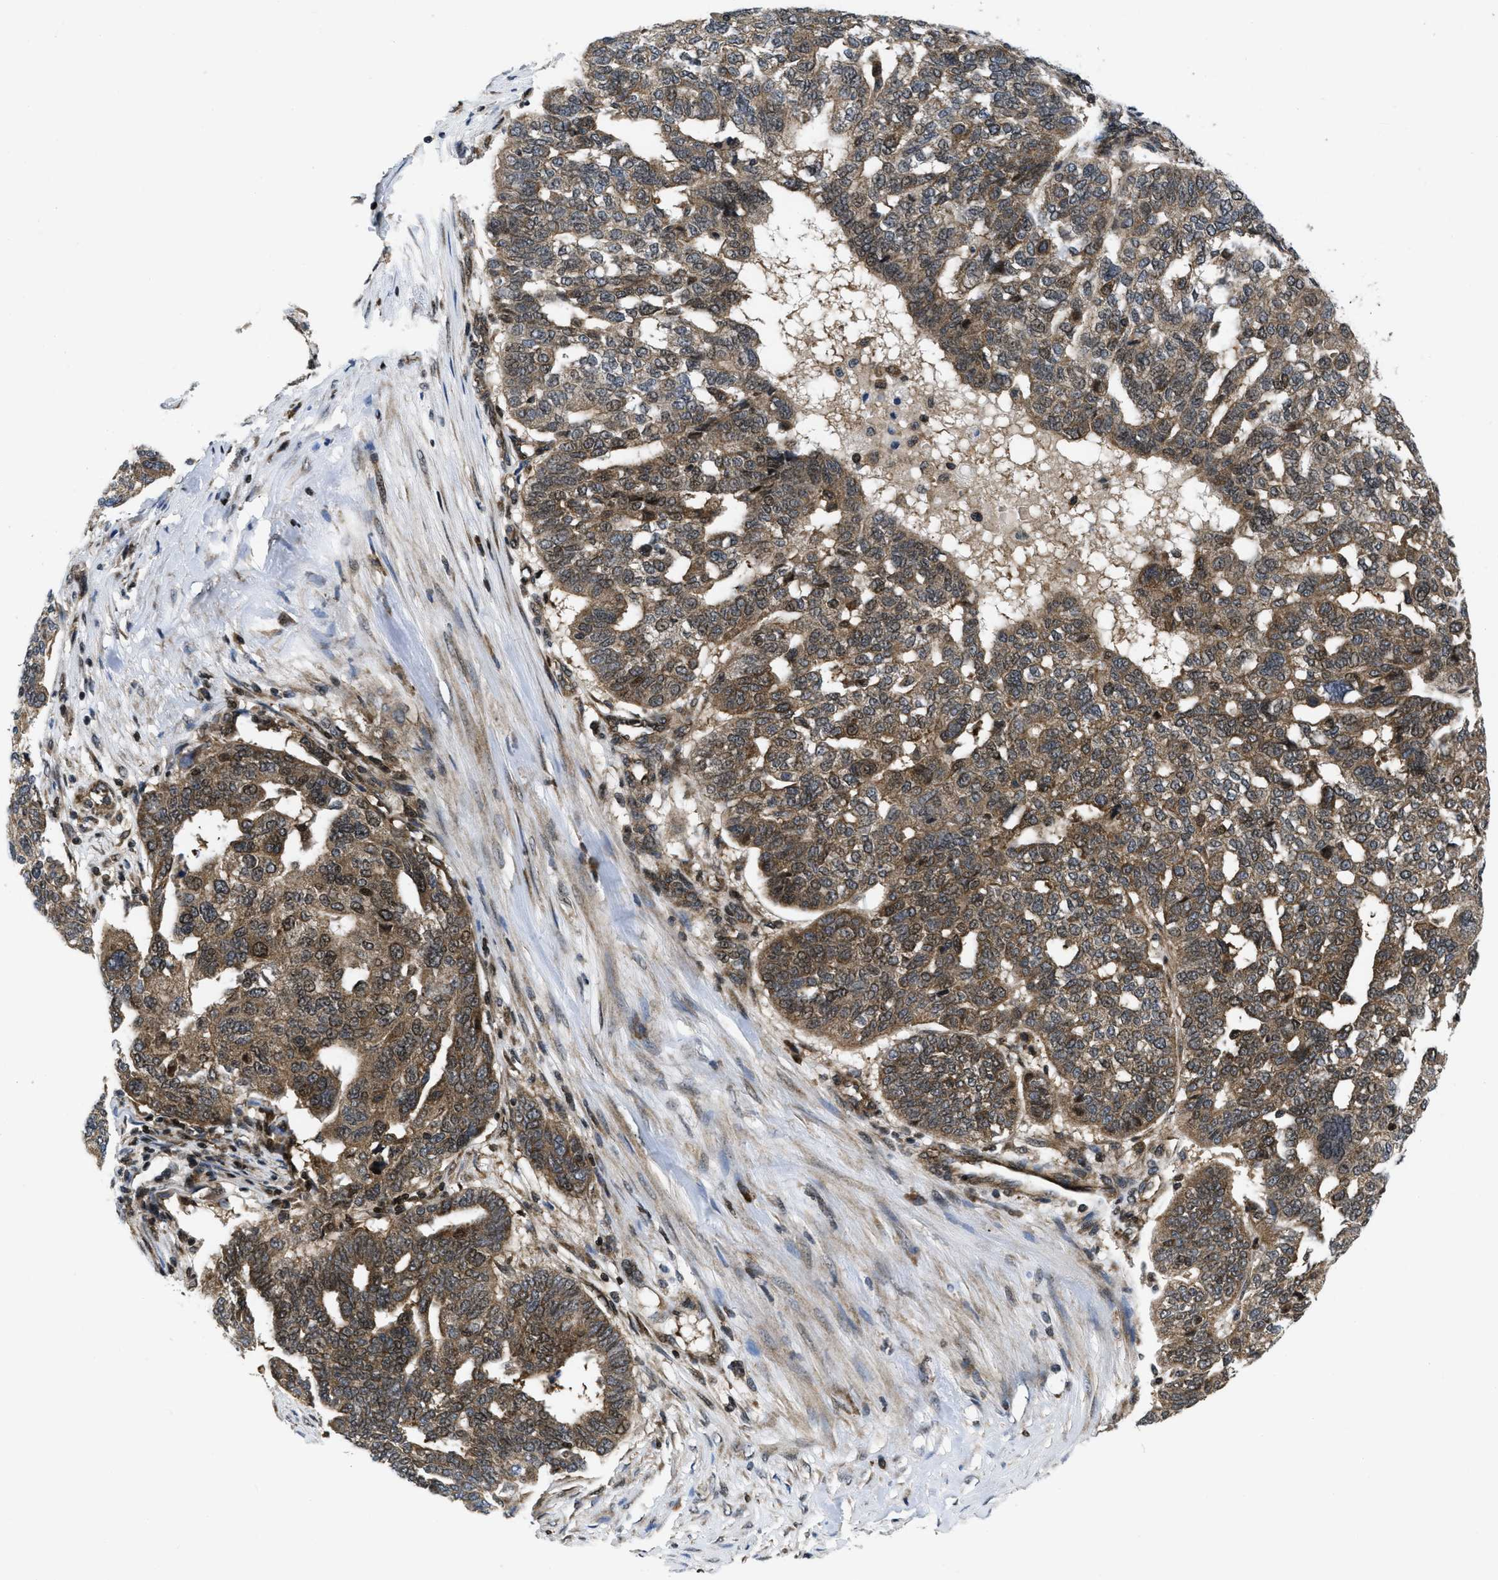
{"staining": {"intensity": "moderate", "quantity": ">75%", "location": "cytoplasmic/membranous,nuclear"}, "tissue": "ovarian cancer", "cell_type": "Tumor cells", "image_type": "cancer", "snomed": [{"axis": "morphology", "description": "Cystadenocarcinoma, serous, NOS"}, {"axis": "topography", "description": "Ovary"}], "caption": "Serous cystadenocarcinoma (ovarian) tissue reveals moderate cytoplasmic/membranous and nuclear staining in about >75% of tumor cells, visualized by immunohistochemistry.", "gene": "PPP2CB", "patient": {"sex": "female", "age": 59}}